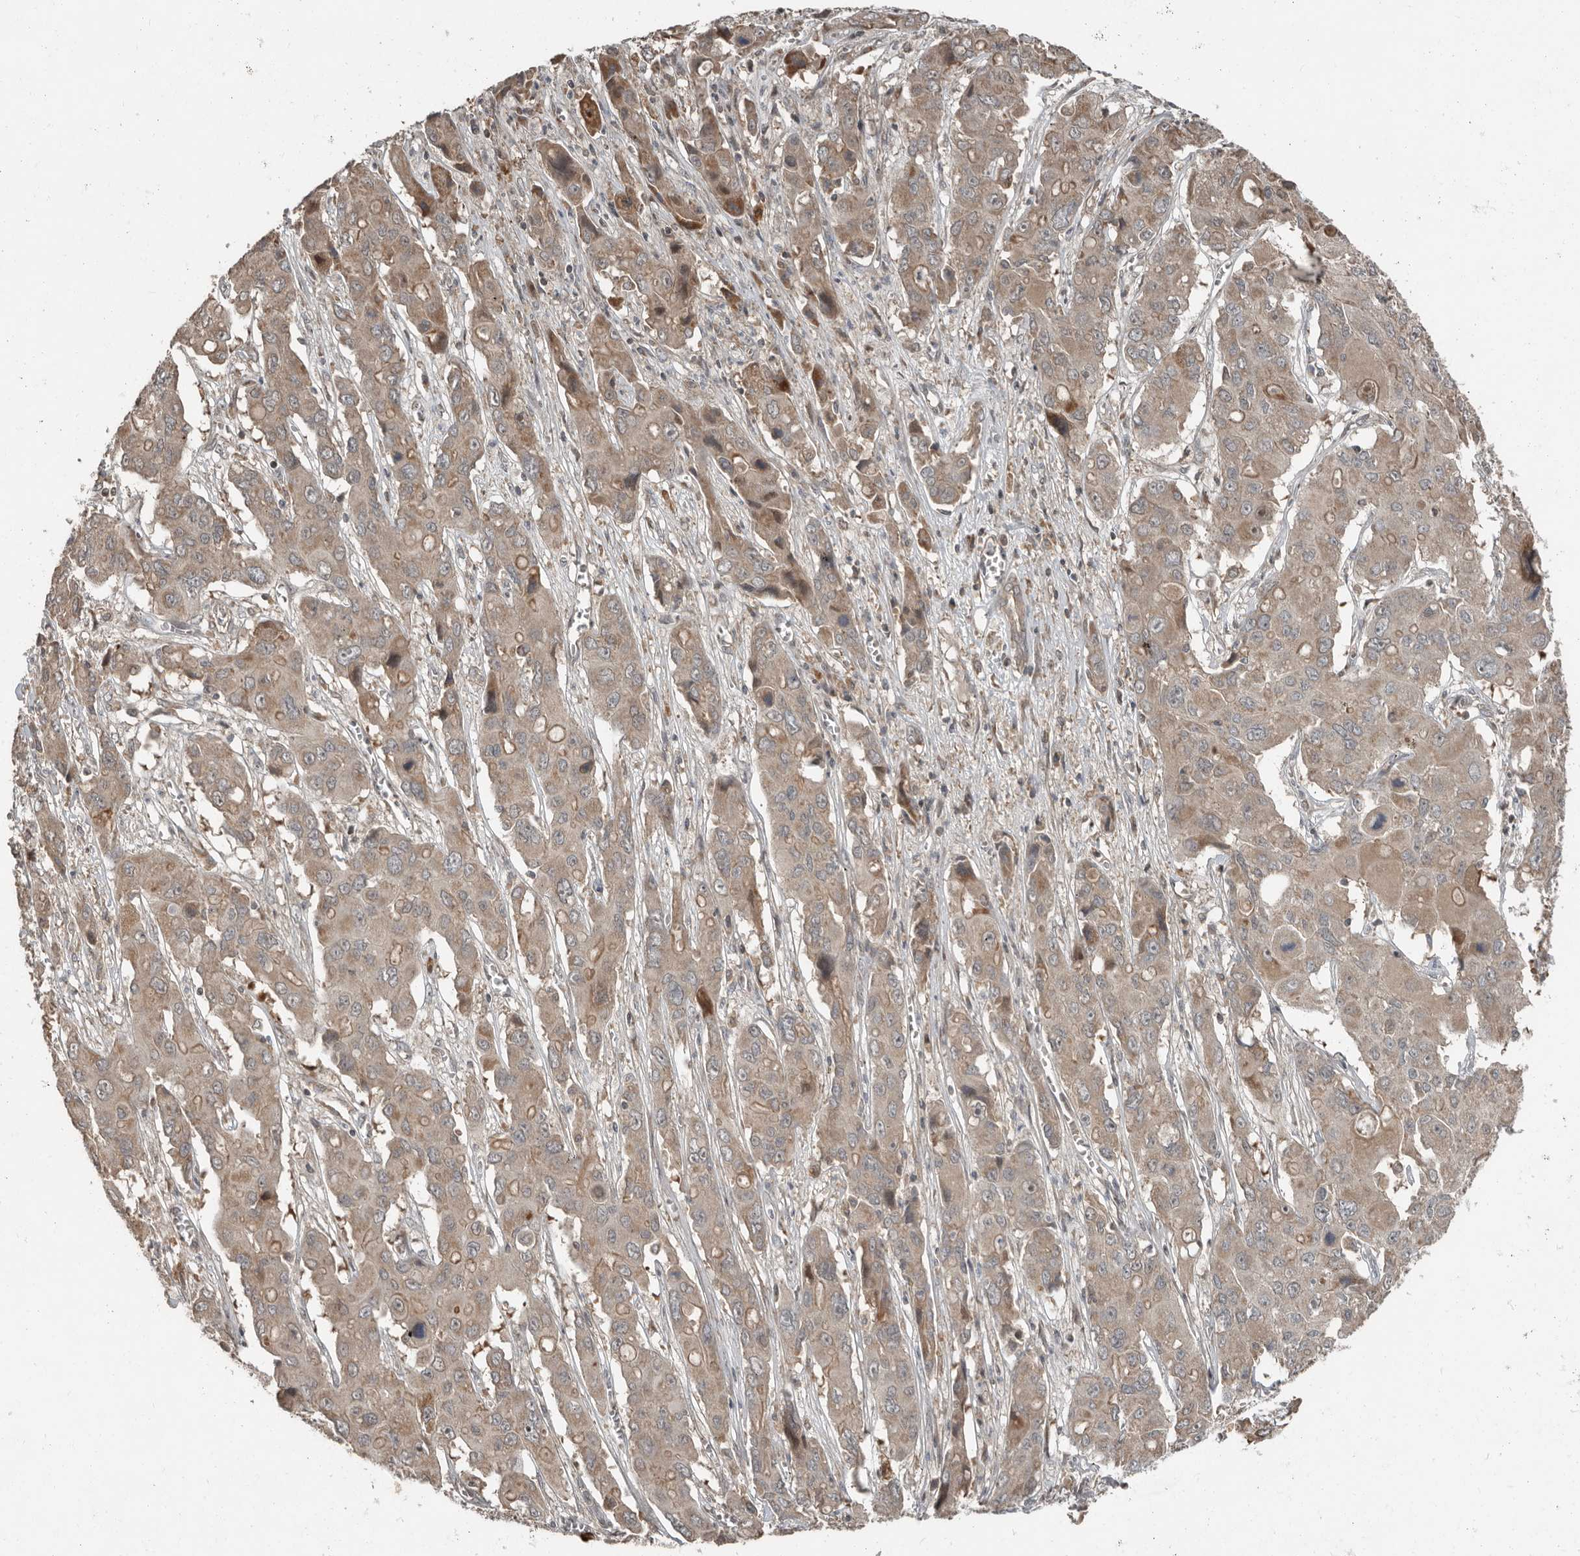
{"staining": {"intensity": "weak", "quantity": ">75%", "location": "cytoplasmic/membranous"}, "tissue": "liver cancer", "cell_type": "Tumor cells", "image_type": "cancer", "snomed": [{"axis": "morphology", "description": "Cholangiocarcinoma"}, {"axis": "topography", "description": "Liver"}], "caption": "About >75% of tumor cells in human liver cancer (cholangiocarcinoma) exhibit weak cytoplasmic/membranous protein expression as visualized by brown immunohistochemical staining.", "gene": "SLC6A7", "patient": {"sex": "male", "age": 67}}